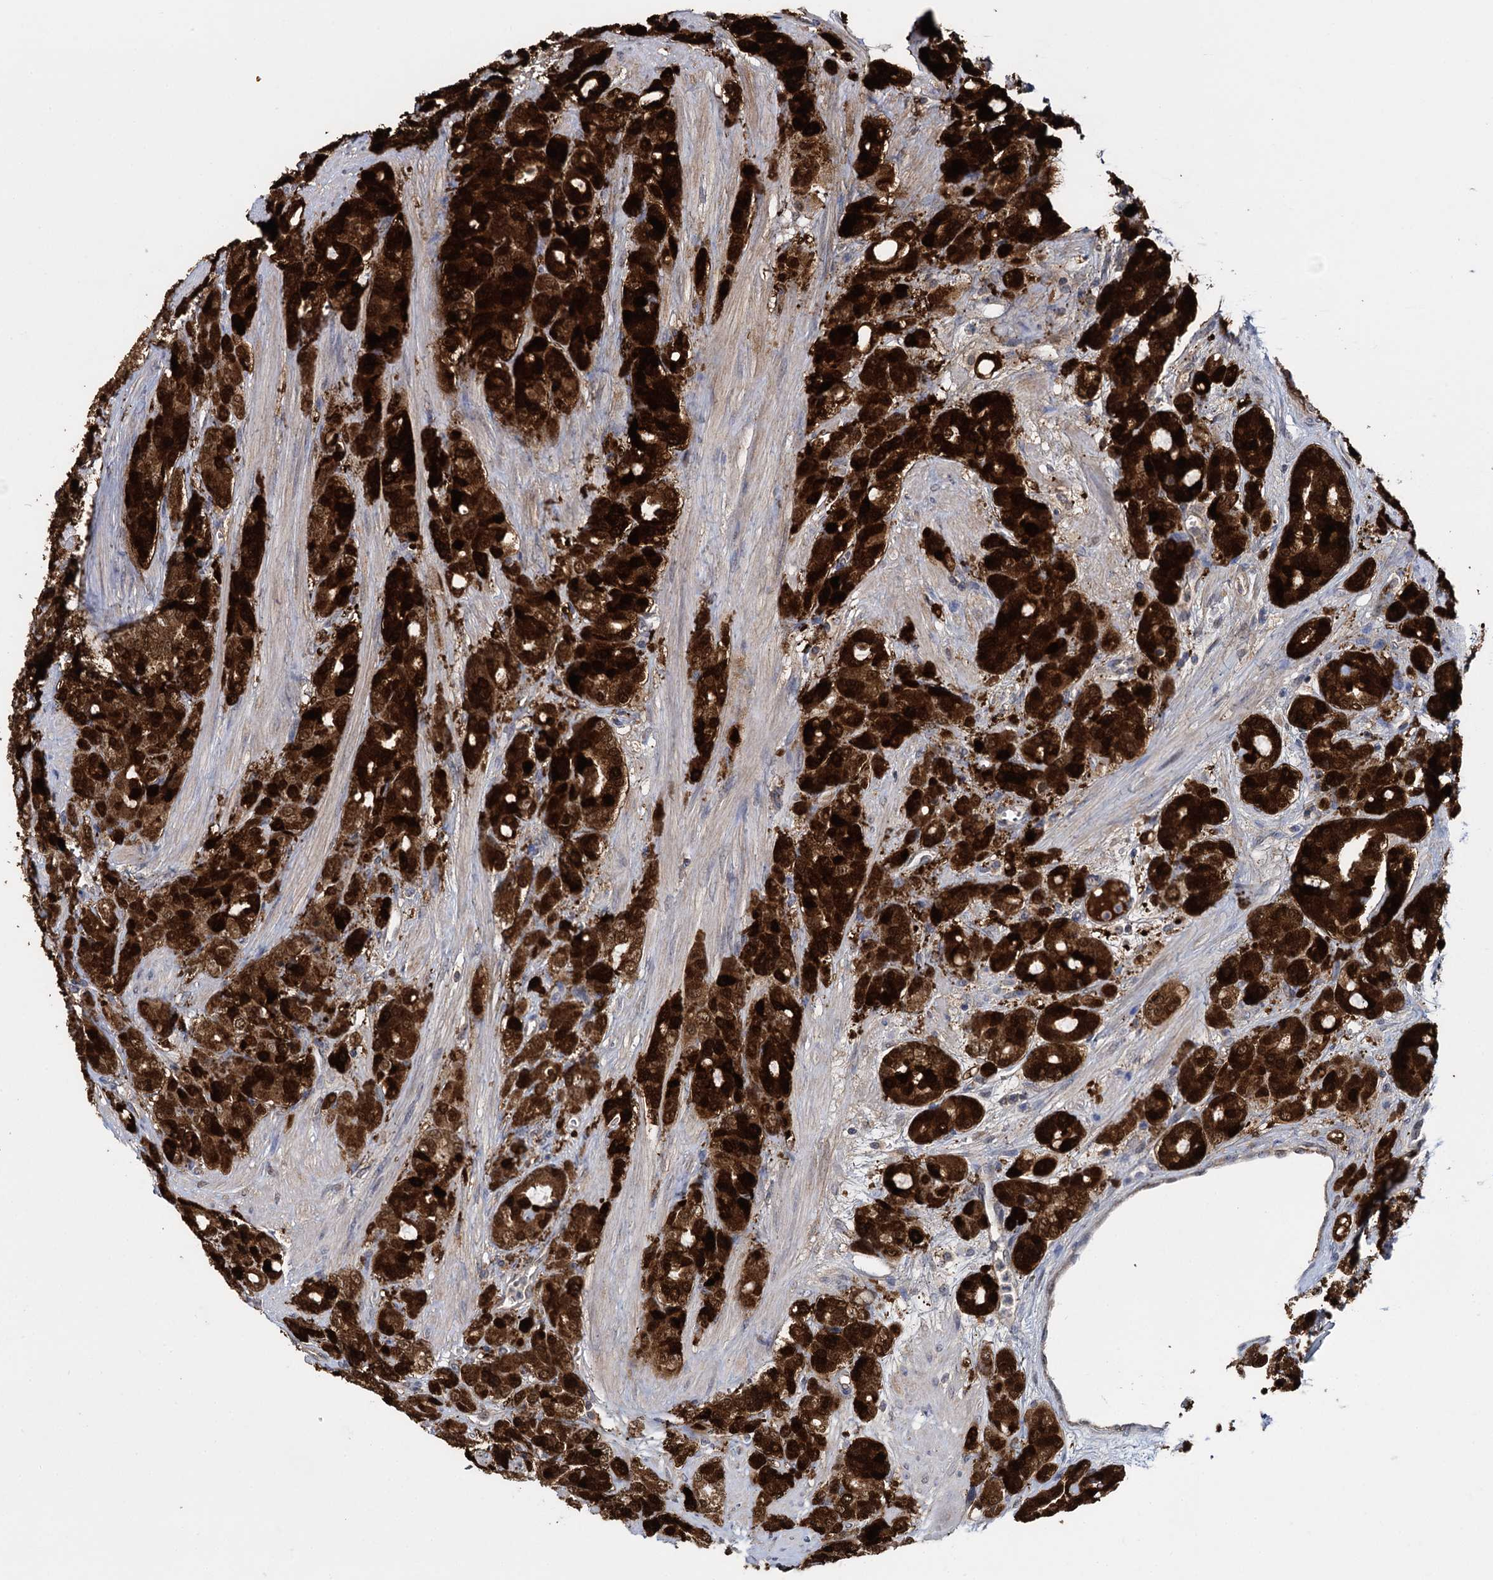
{"staining": {"intensity": "strong", "quantity": ">75%", "location": "cytoplasmic/membranous,nuclear"}, "tissue": "prostate cancer", "cell_type": "Tumor cells", "image_type": "cancer", "snomed": [{"axis": "morphology", "description": "Adenocarcinoma, High grade"}, {"axis": "topography", "description": "Prostate"}], "caption": "A high amount of strong cytoplasmic/membranous and nuclear positivity is present in approximately >75% of tumor cells in prostate cancer tissue.", "gene": "GLO1", "patient": {"sex": "male", "age": 62}}